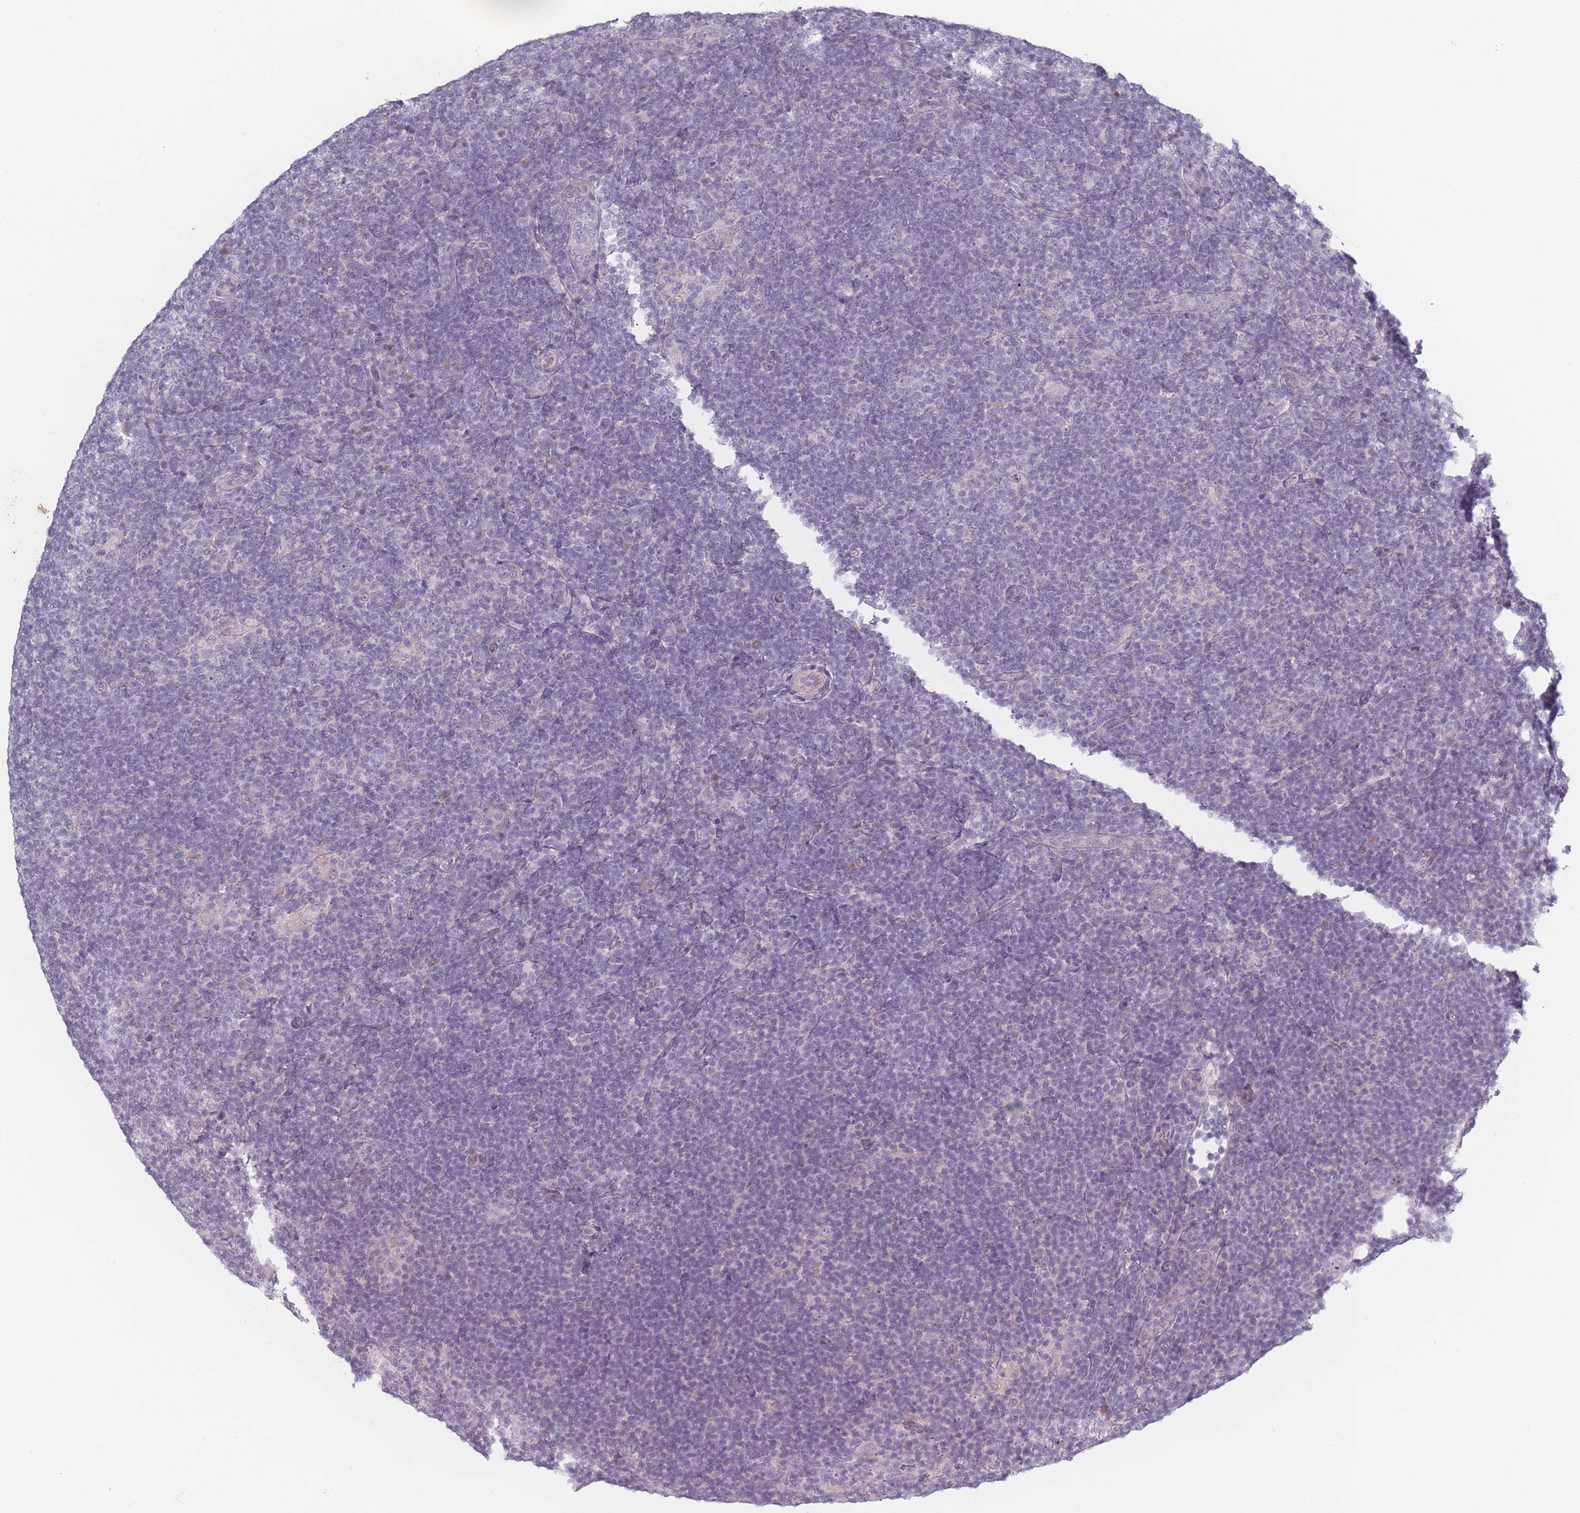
{"staining": {"intensity": "negative", "quantity": "none", "location": "none"}, "tissue": "lymphoma", "cell_type": "Tumor cells", "image_type": "cancer", "snomed": [{"axis": "morphology", "description": "Hodgkin's disease, NOS"}, {"axis": "topography", "description": "Lymph node"}], "caption": "Lymphoma was stained to show a protein in brown. There is no significant positivity in tumor cells.", "gene": "RASL10B", "patient": {"sex": "female", "age": 57}}